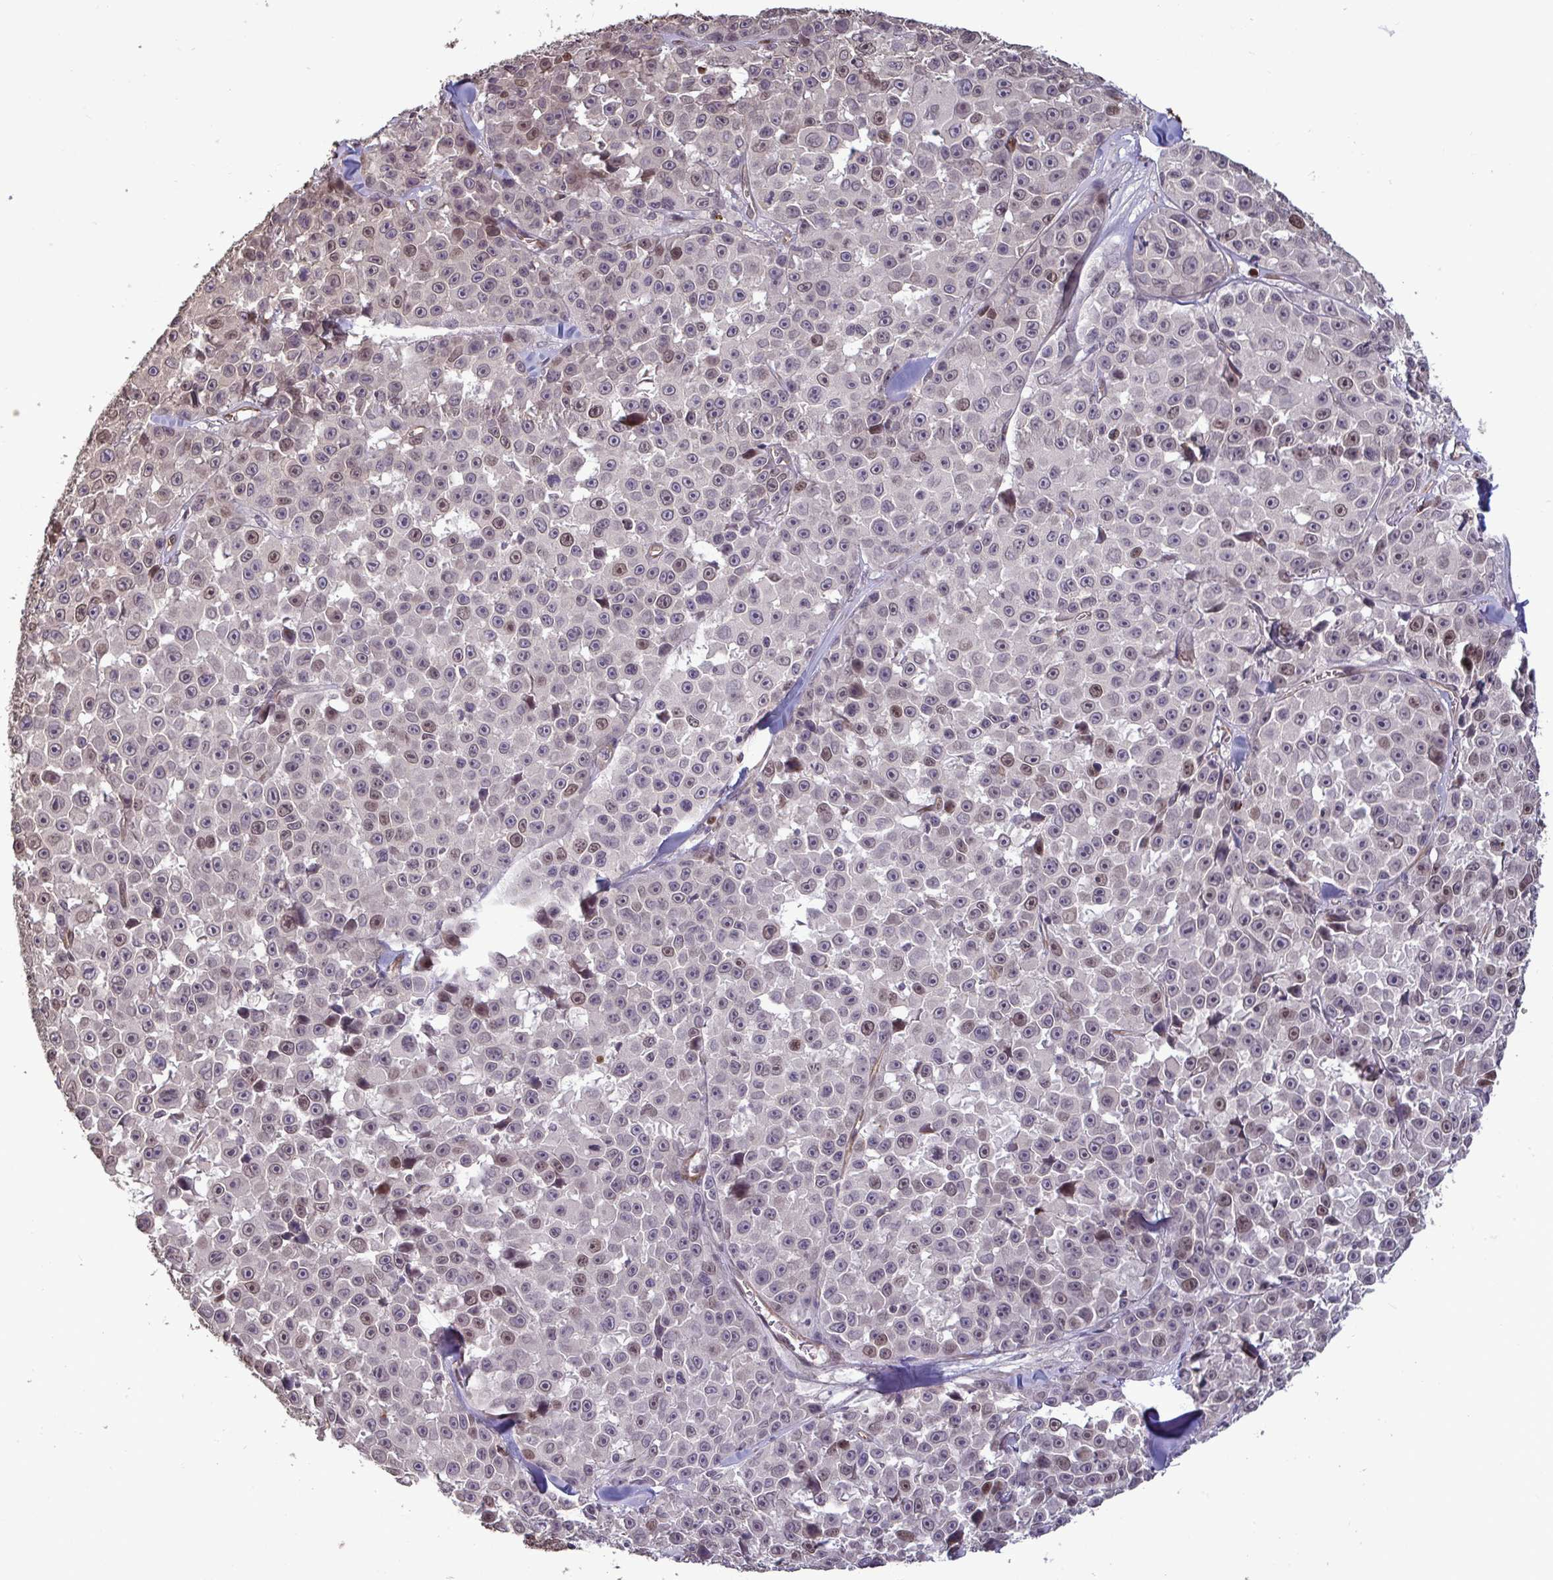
{"staining": {"intensity": "moderate", "quantity": "<25%", "location": "nuclear"}, "tissue": "melanoma", "cell_type": "Tumor cells", "image_type": "cancer", "snomed": [{"axis": "morphology", "description": "Malignant melanoma, NOS"}, {"axis": "topography", "description": "Skin"}], "caption": "Malignant melanoma was stained to show a protein in brown. There is low levels of moderate nuclear positivity in about <25% of tumor cells.", "gene": "IPO5", "patient": {"sex": "female", "age": 66}}